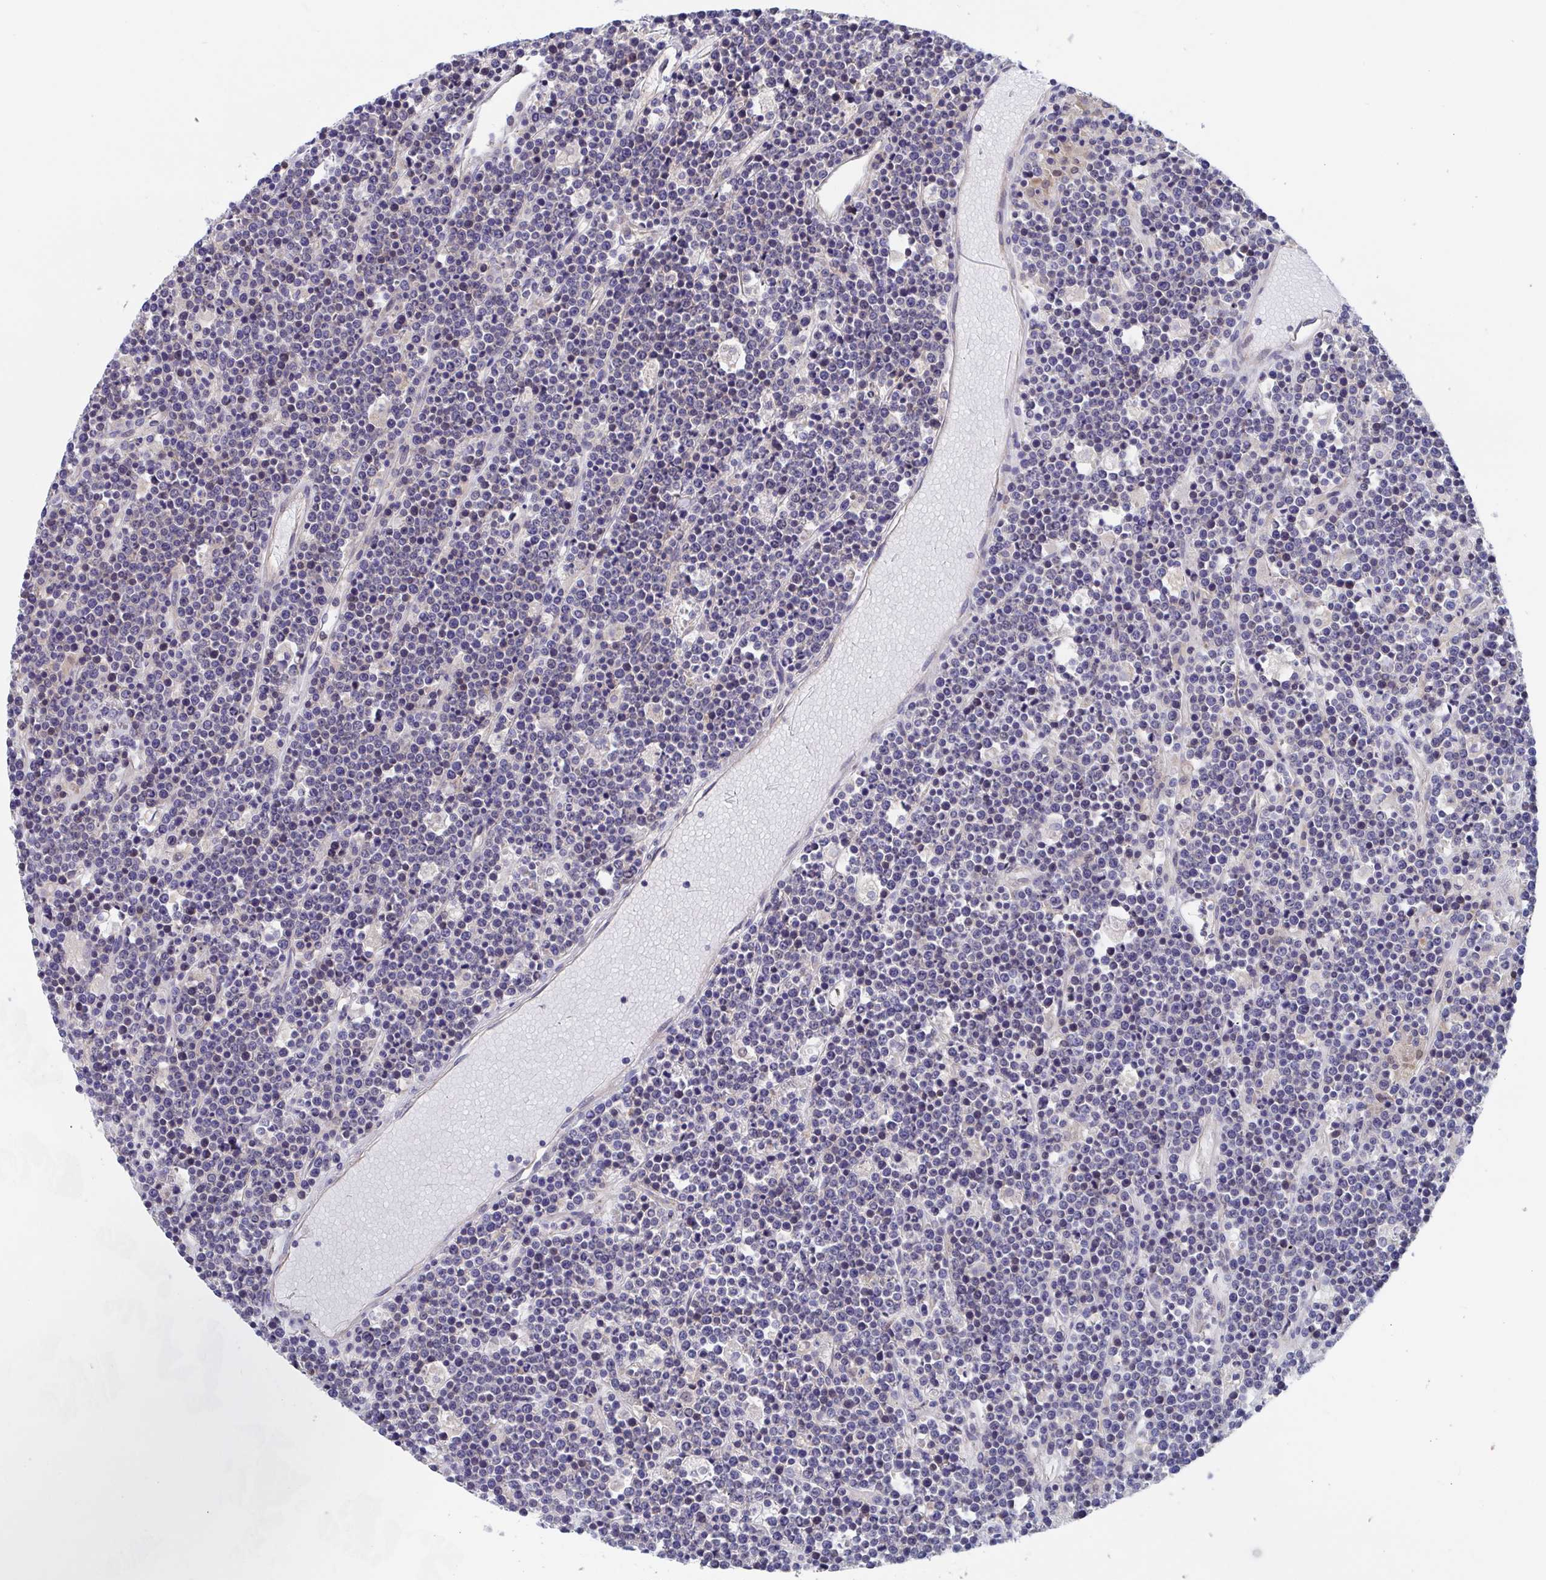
{"staining": {"intensity": "weak", "quantity": "<25%", "location": "nuclear"}, "tissue": "lymphoma", "cell_type": "Tumor cells", "image_type": "cancer", "snomed": [{"axis": "morphology", "description": "Malignant lymphoma, non-Hodgkin's type, High grade"}, {"axis": "topography", "description": "Ovary"}], "caption": "Protein analysis of malignant lymphoma, non-Hodgkin's type (high-grade) shows no significant positivity in tumor cells.", "gene": "P2RX3", "patient": {"sex": "female", "age": 56}}